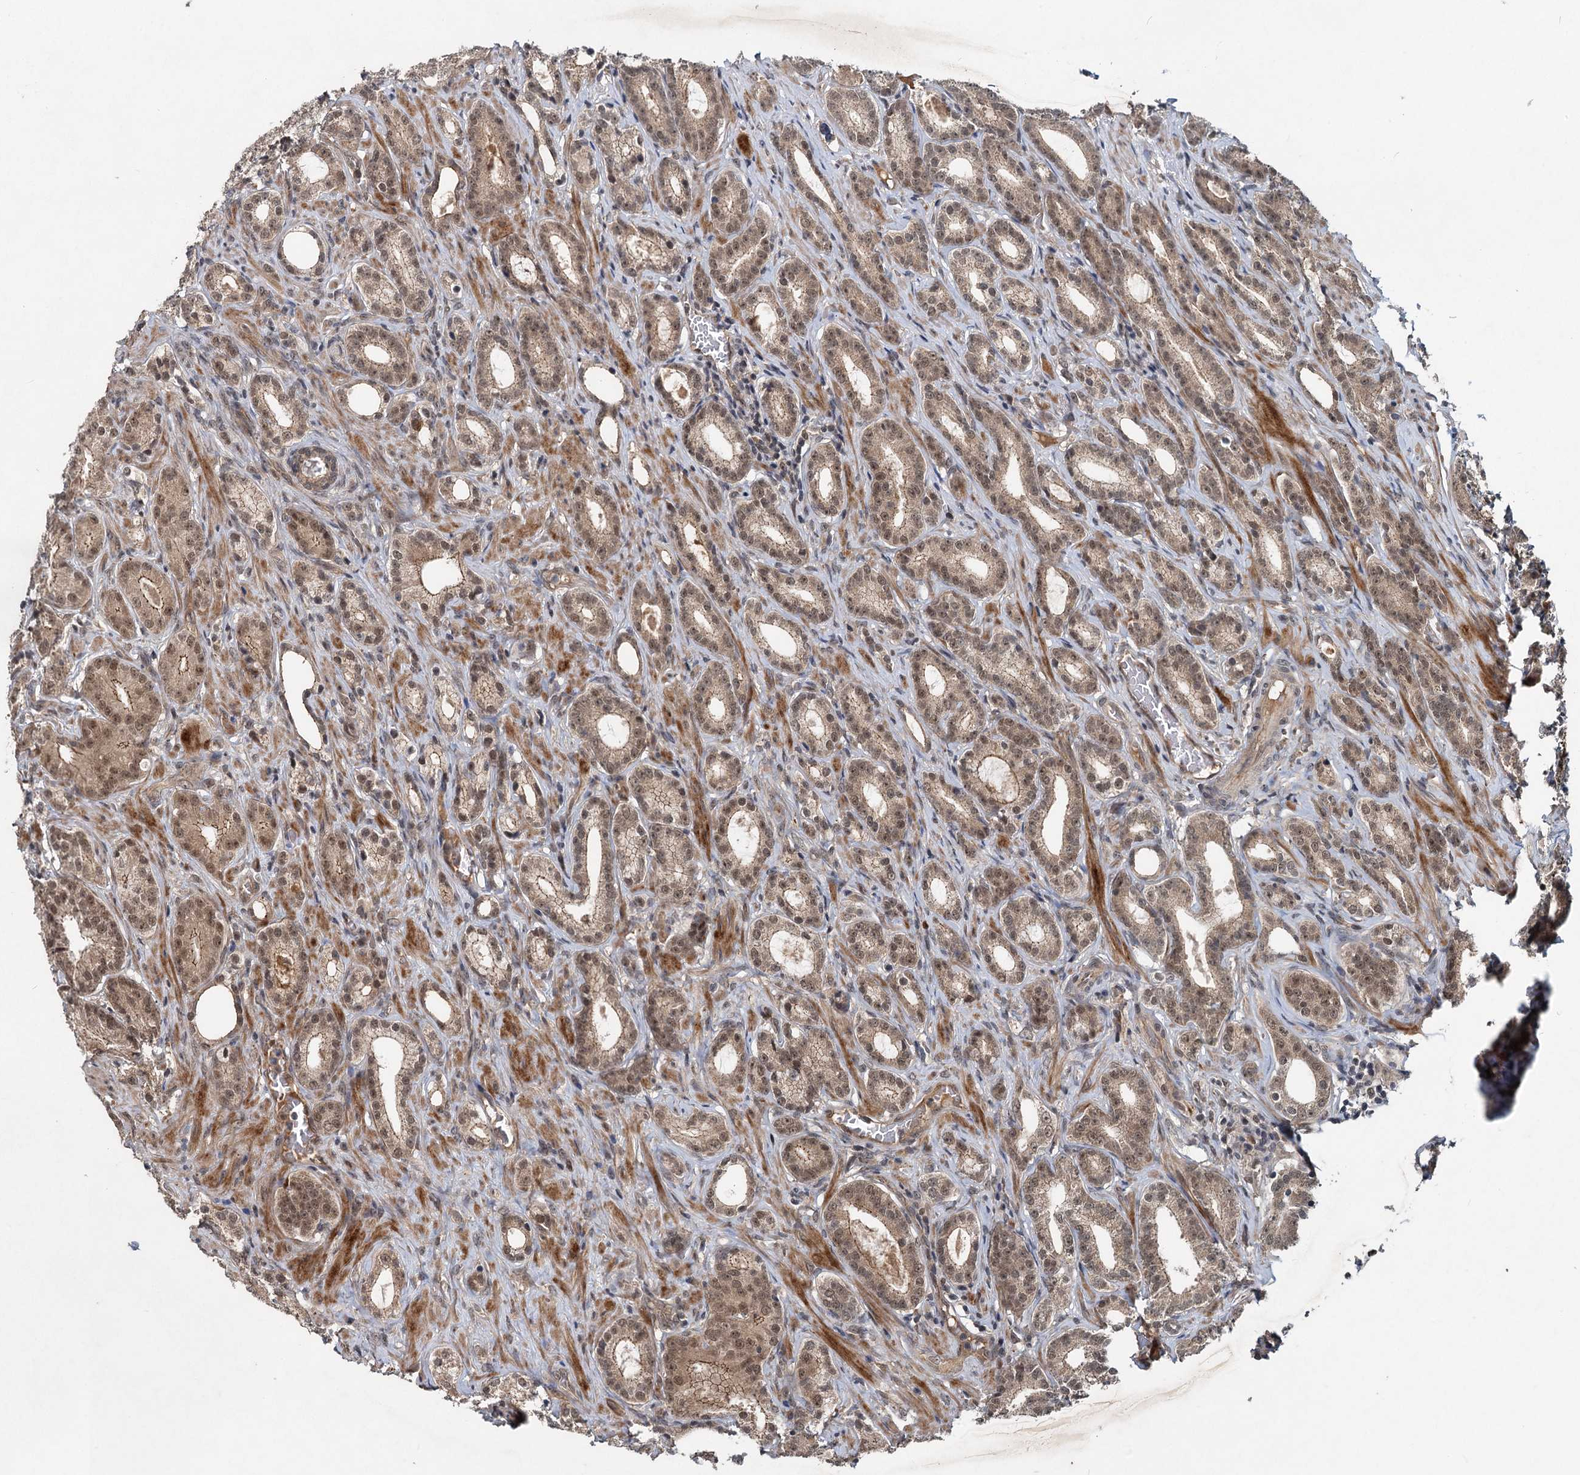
{"staining": {"intensity": "moderate", "quantity": ">75%", "location": "cytoplasmic/membranous,nuclear"}, "tissue": "prostate cancer", "cell_type": "Tumor cells", "image_type": "cancer", "snomed": [{"axis": "morphology", "description": "Adenocarcinoma, Low grade"}, {"axis": "topography", "description": "Prostate"}], "caption": "The micrograph shows immunohistochemical staining of prostate cancer (low-grade adenocarcinoma). There is moderate cytoplasmic/membranous and nuclear expression is seen in approximately >75% of tumor cells.", "gene": "RITA1", "patient": {"sex": "male", "age": 71}}